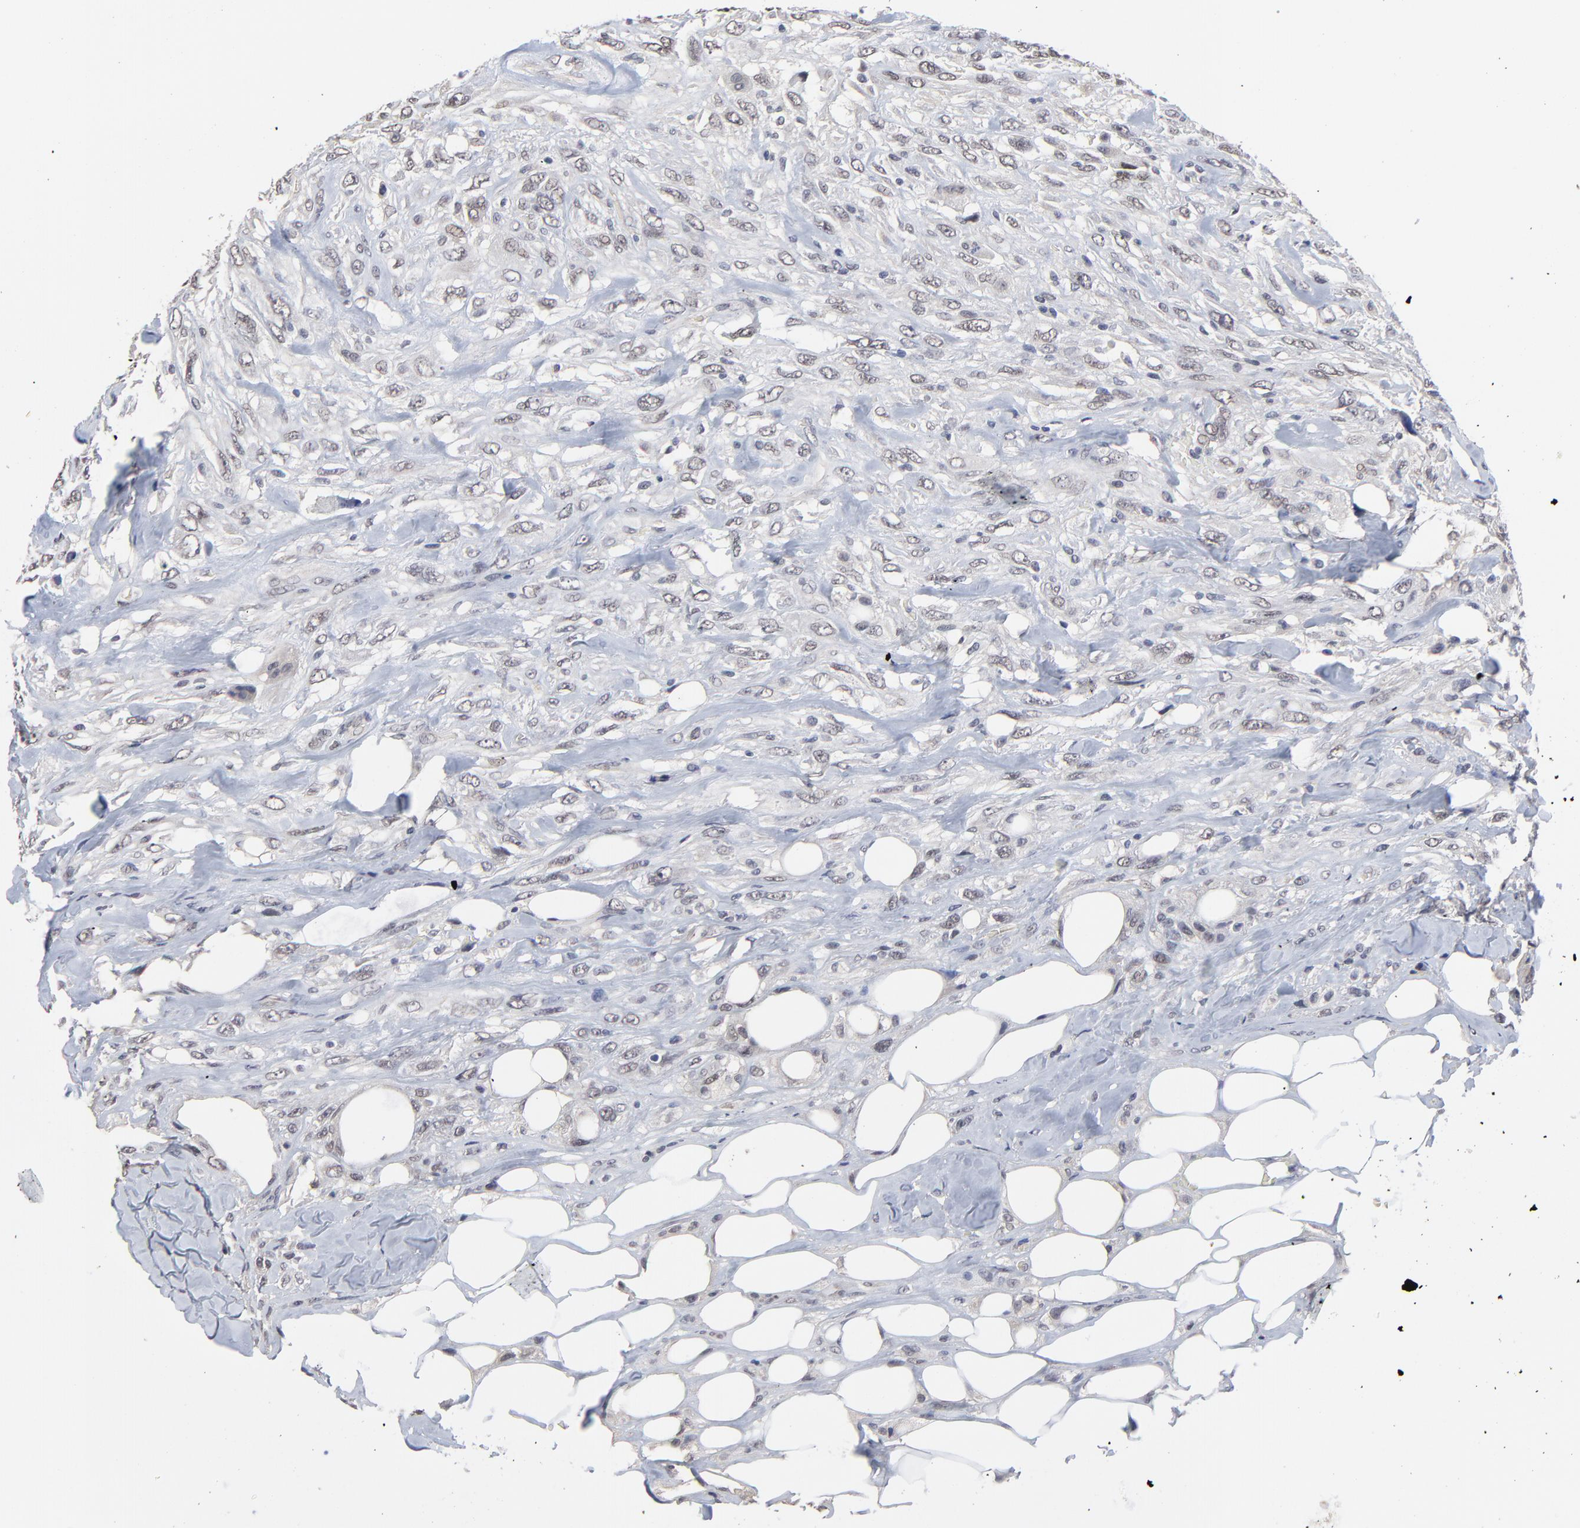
{"staining": {"intensity": "weak", "quantity": "<25%", "location": "nuclear"}, "tissue": "breast cancer", "cell_type": "Tumor cells", "image_type": "cancer", "snomed": [{"axis": "morphology", "description": "Neoplasm, malignant, NOS"}, {"axis": "topography", "description": "Breast"}], "caption": "Immunohistochemical staining of human breast cancer demonstrates no significant staining in tumor cells.", "gene": "FAM199X", "patient": {"sex": "female", "age": 50}}